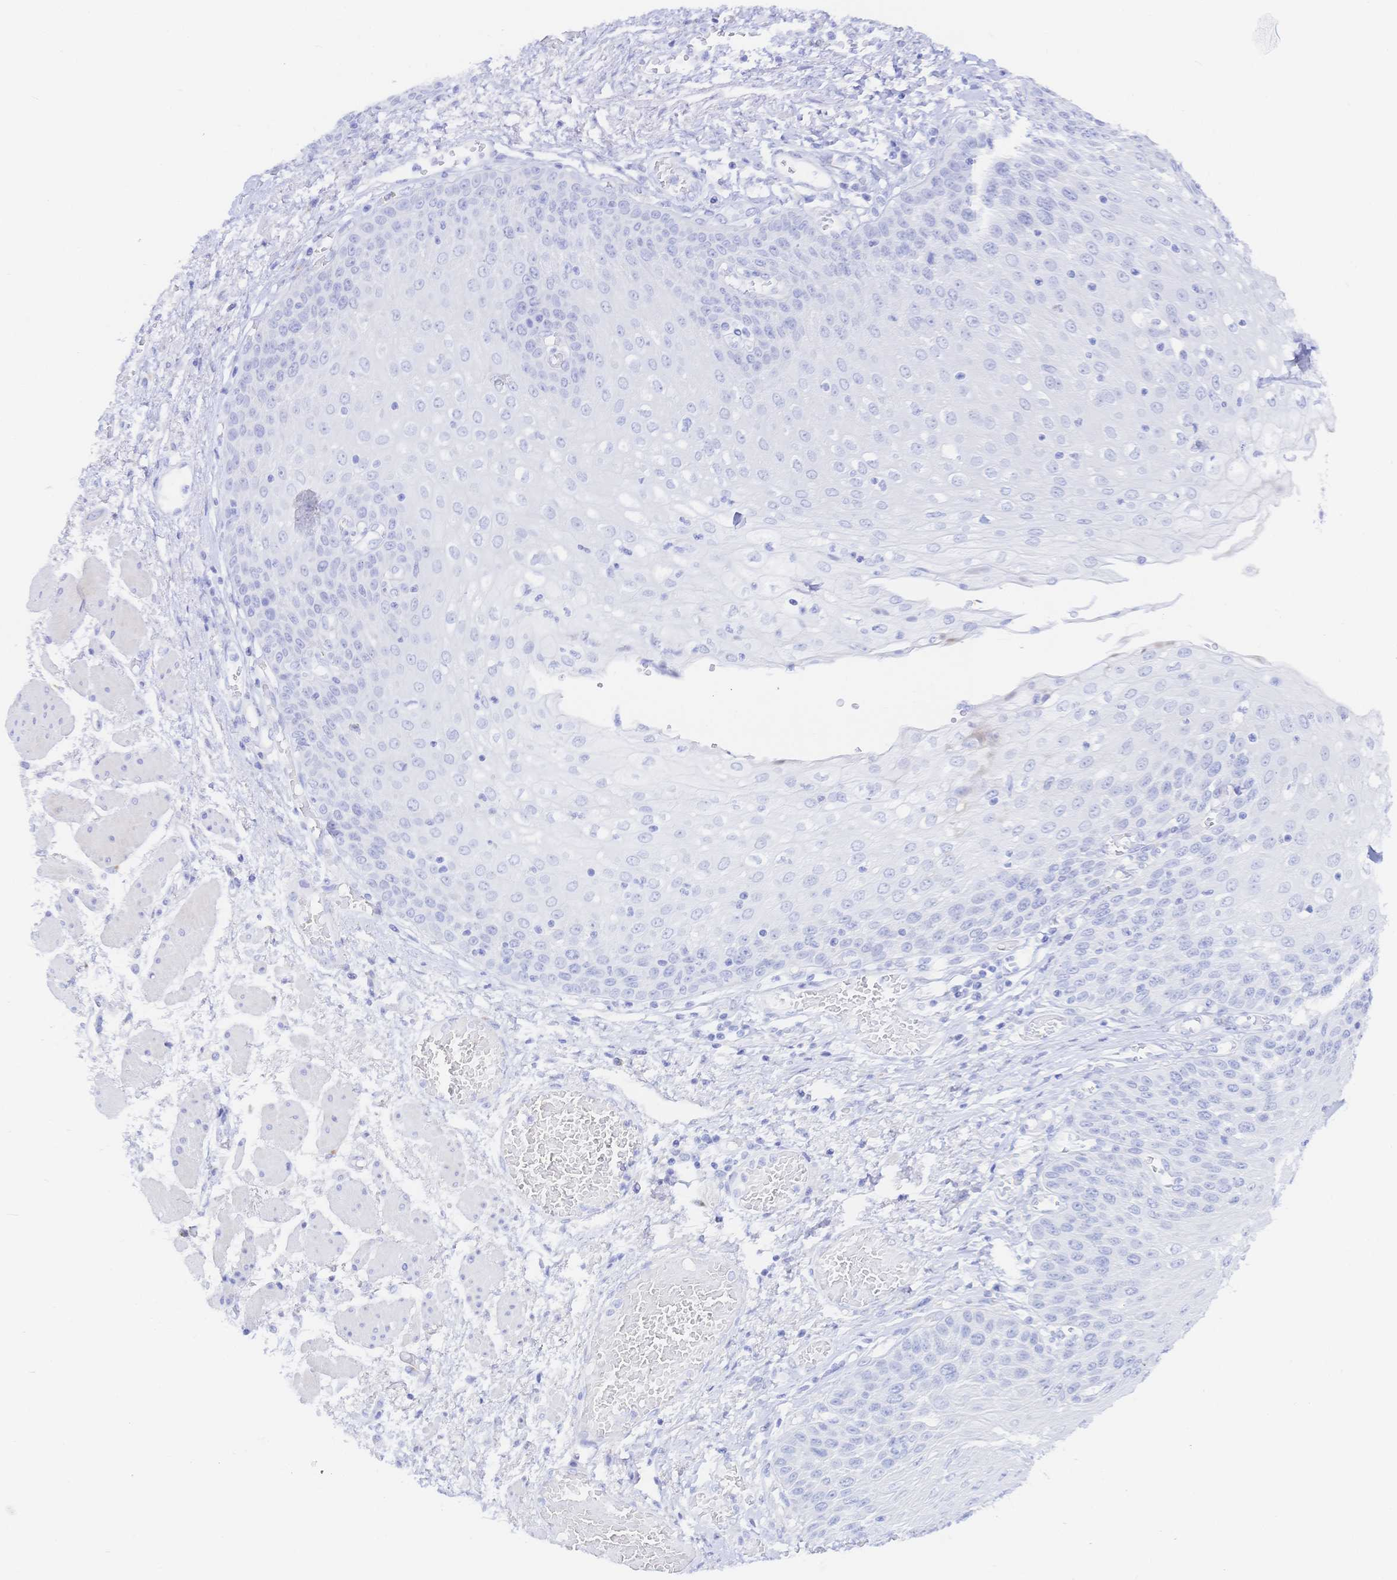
{"staining": {"intensity": "negative", "quantity": "none", "location": "none"}, "tissue": "esophagus", "cell_type": "Squamous epithelial cells", "image_type": "normal", "snomed": [{"axis": "morphology", "description": "Normal tissue, NOS"}, {"axis": "morphology", "description": "Adenocarcinoma, NOS"}, {"axis": "topography", "description": "Esophagus"}], "caption": "Image shows no protein staining in squamous epithelial cells of unremarkable esophagus.", "gene": "KCNH6", "patient": {"sex": "male", "age": 81}}